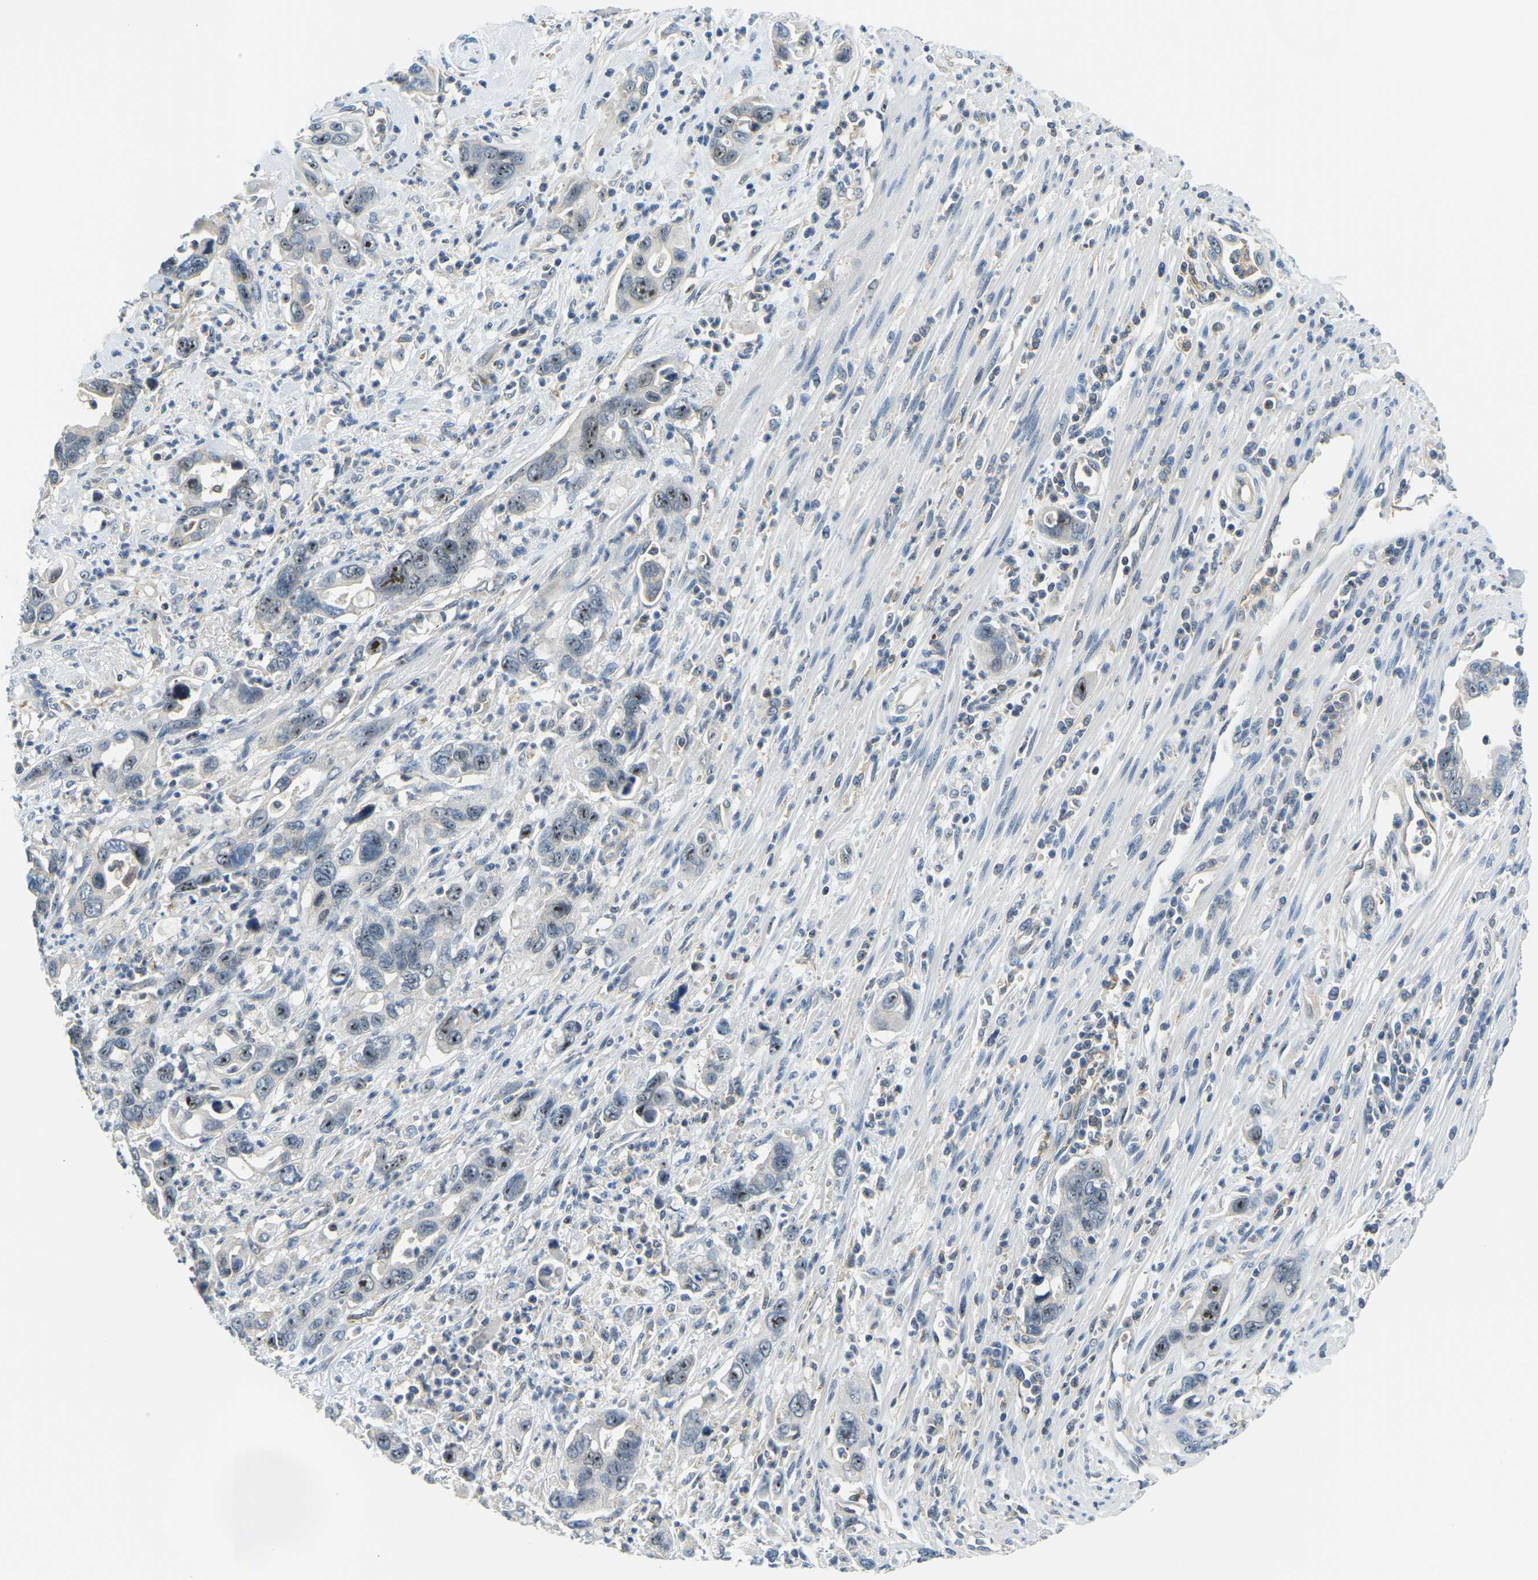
{"staining": {"intensity": "moderate", "quantity": "25%-75%", "location": "nuclear"}, "tissue": "pancreatic cancer", "cell_type": "Tumor cells", "image_type": "cancer", "snomed": [{"axis": "morphology", "description": "Adenocarcinoma, NOS"}, {"axis": "topography", "description": "Pancreas"}], "caption": "Tumor cells display medium levels of moderate nuclear staining in about 25%-75% of cells in pancreatic cancer.", "gene": "RRP1", "patient": {"sex": "female", "age": 70}}